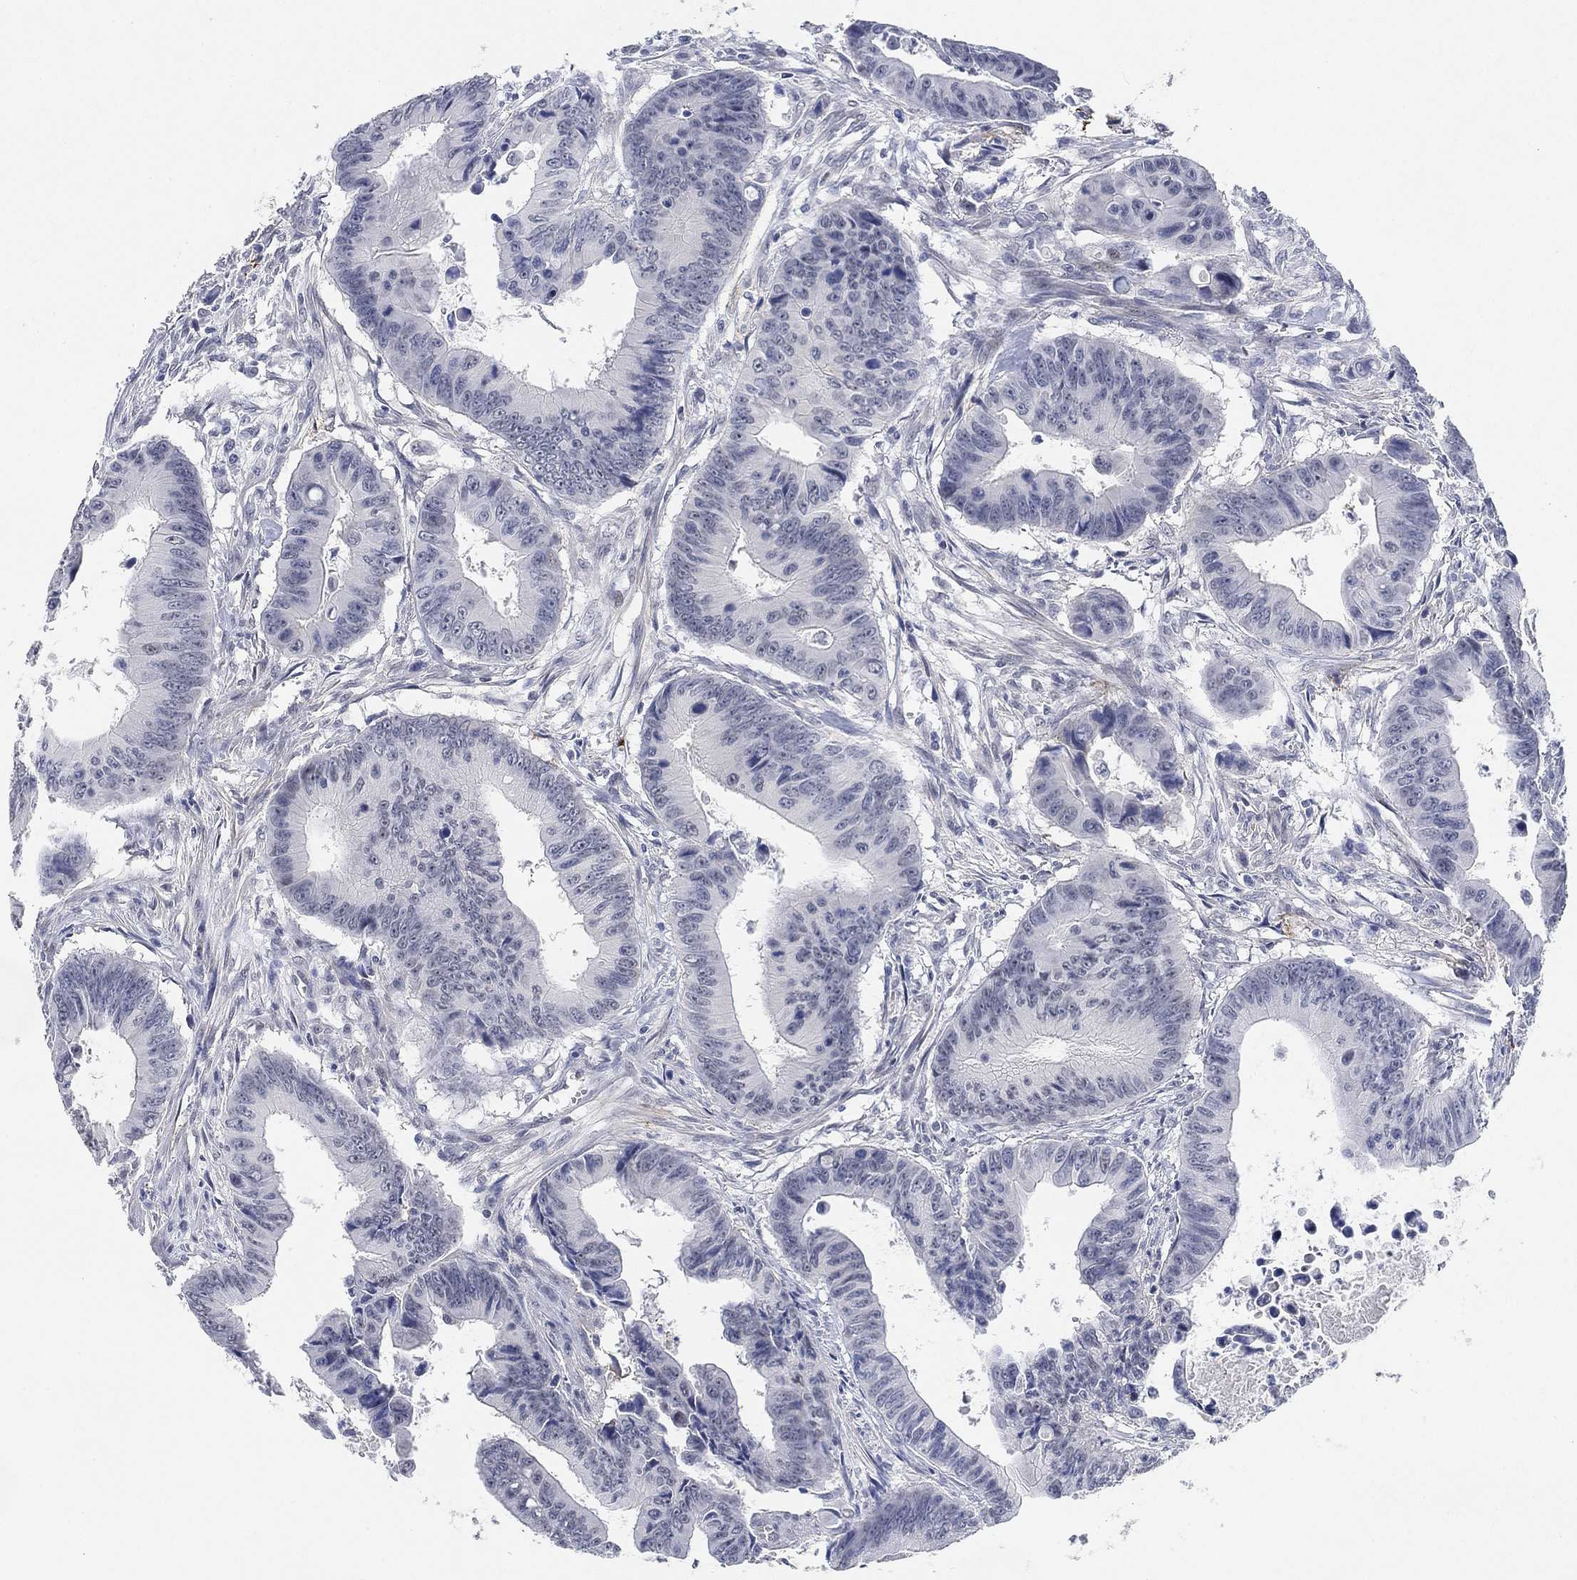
{"staining": {"intensity": "negative", "quantity": "none", "location": "none"}, "tissue": "colorectal cancer", "cell_type": "Tumor cells", "image_type": "cancer", "snomed": [{"axis": "morphology", "description": "Adenocarcinoma, NOS"}, {"axis": "topography", "description": "Colon"}], "caption": "This is a histopathology image of immunohistochemistry (IHC) staining of adenocarcinoma (colorectal), which shows no positivity in tumor cells.", "gene": "PAX6", "patient": {"sex": "female", "age": 87}}